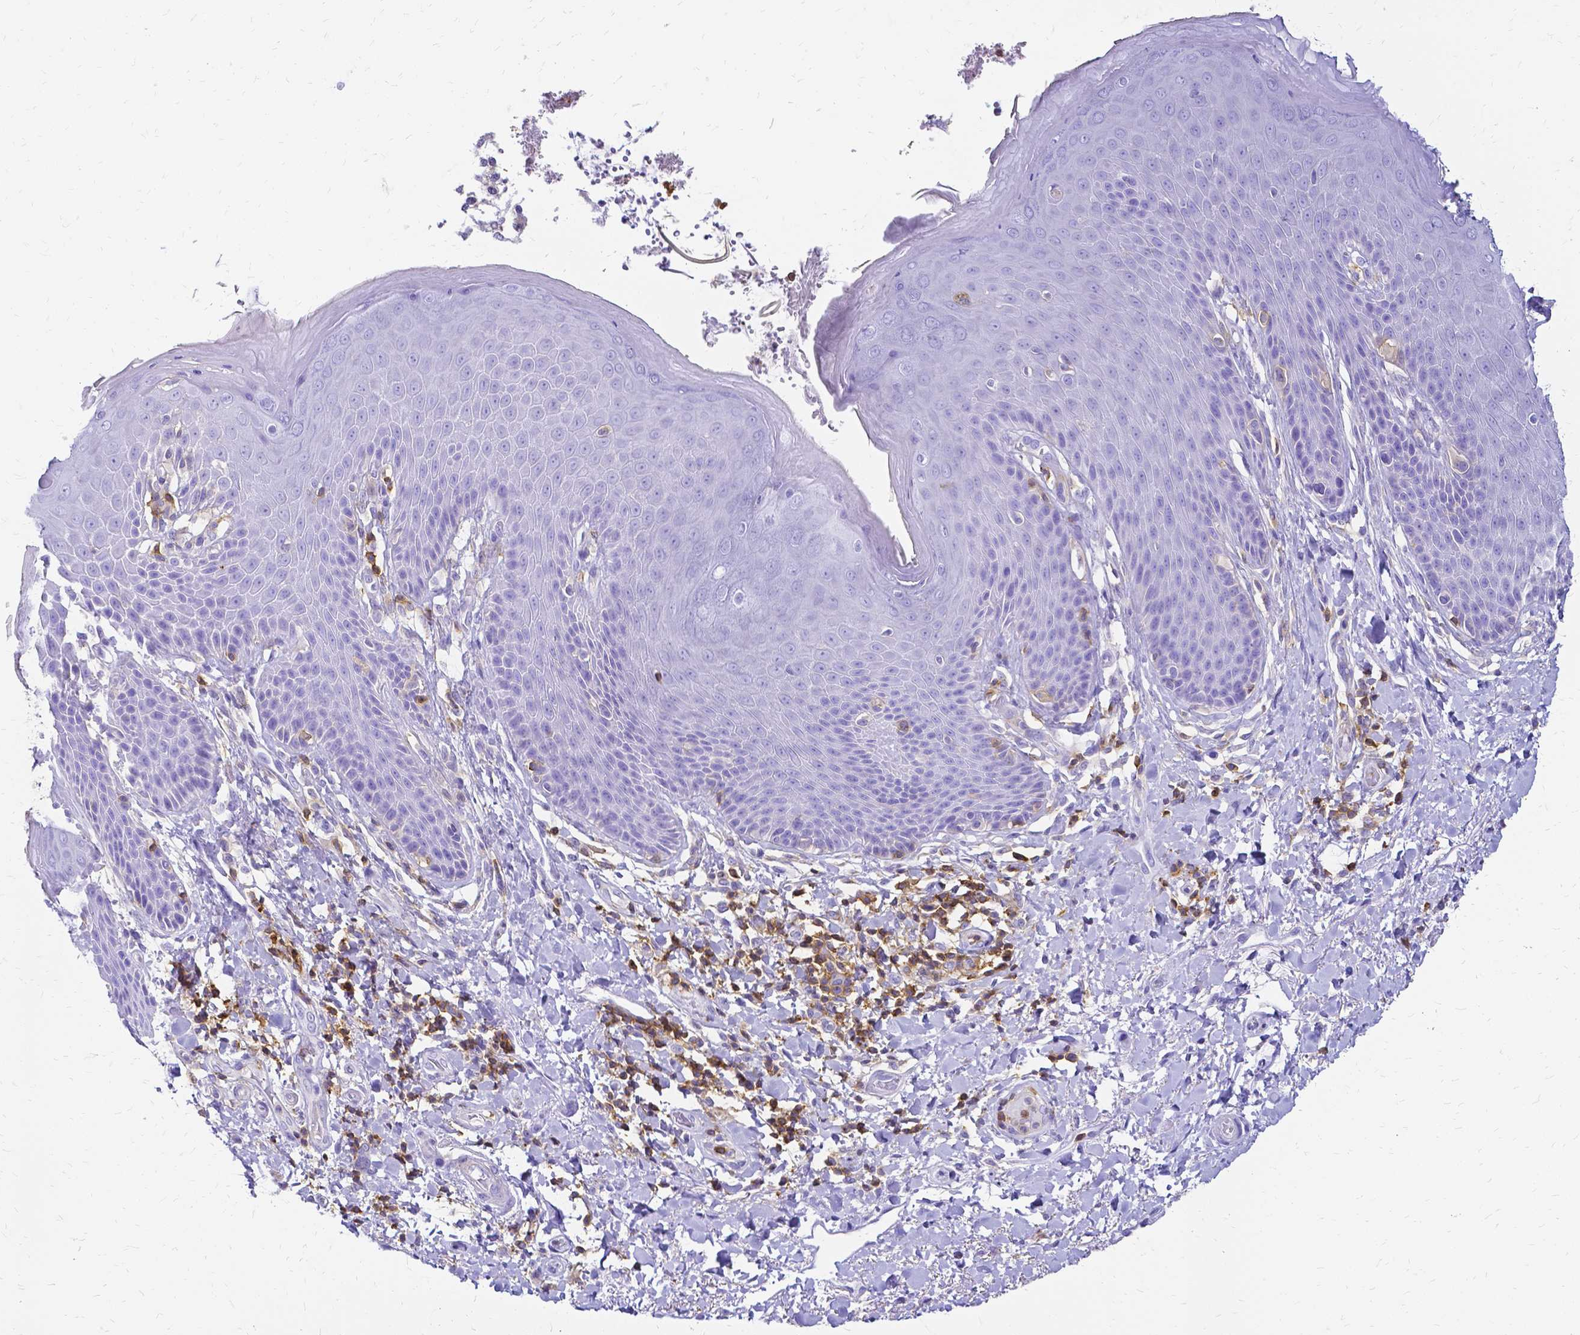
{"staining": {"intensity": "negative", "quantity": "none", "location": "none"}, "tissue": "skin", "cell_type": "Epidermal cells", "image_type": "normal", "snomed": [{"axis": "morphology", "description": "Normal tissue, NOS"}, {"axis": "topography", "description": "Anal"}, {"axis": "topography", "description": "Peripheral nerve tissue"}], "caption": "DAB (3,3'-diaminobenzidine) immunohistochemical staining of normal human skin displays no significant expression in epidermal cells.", "gene": "HSPA12A", "patient": {"sex": "male", "age": 51}}